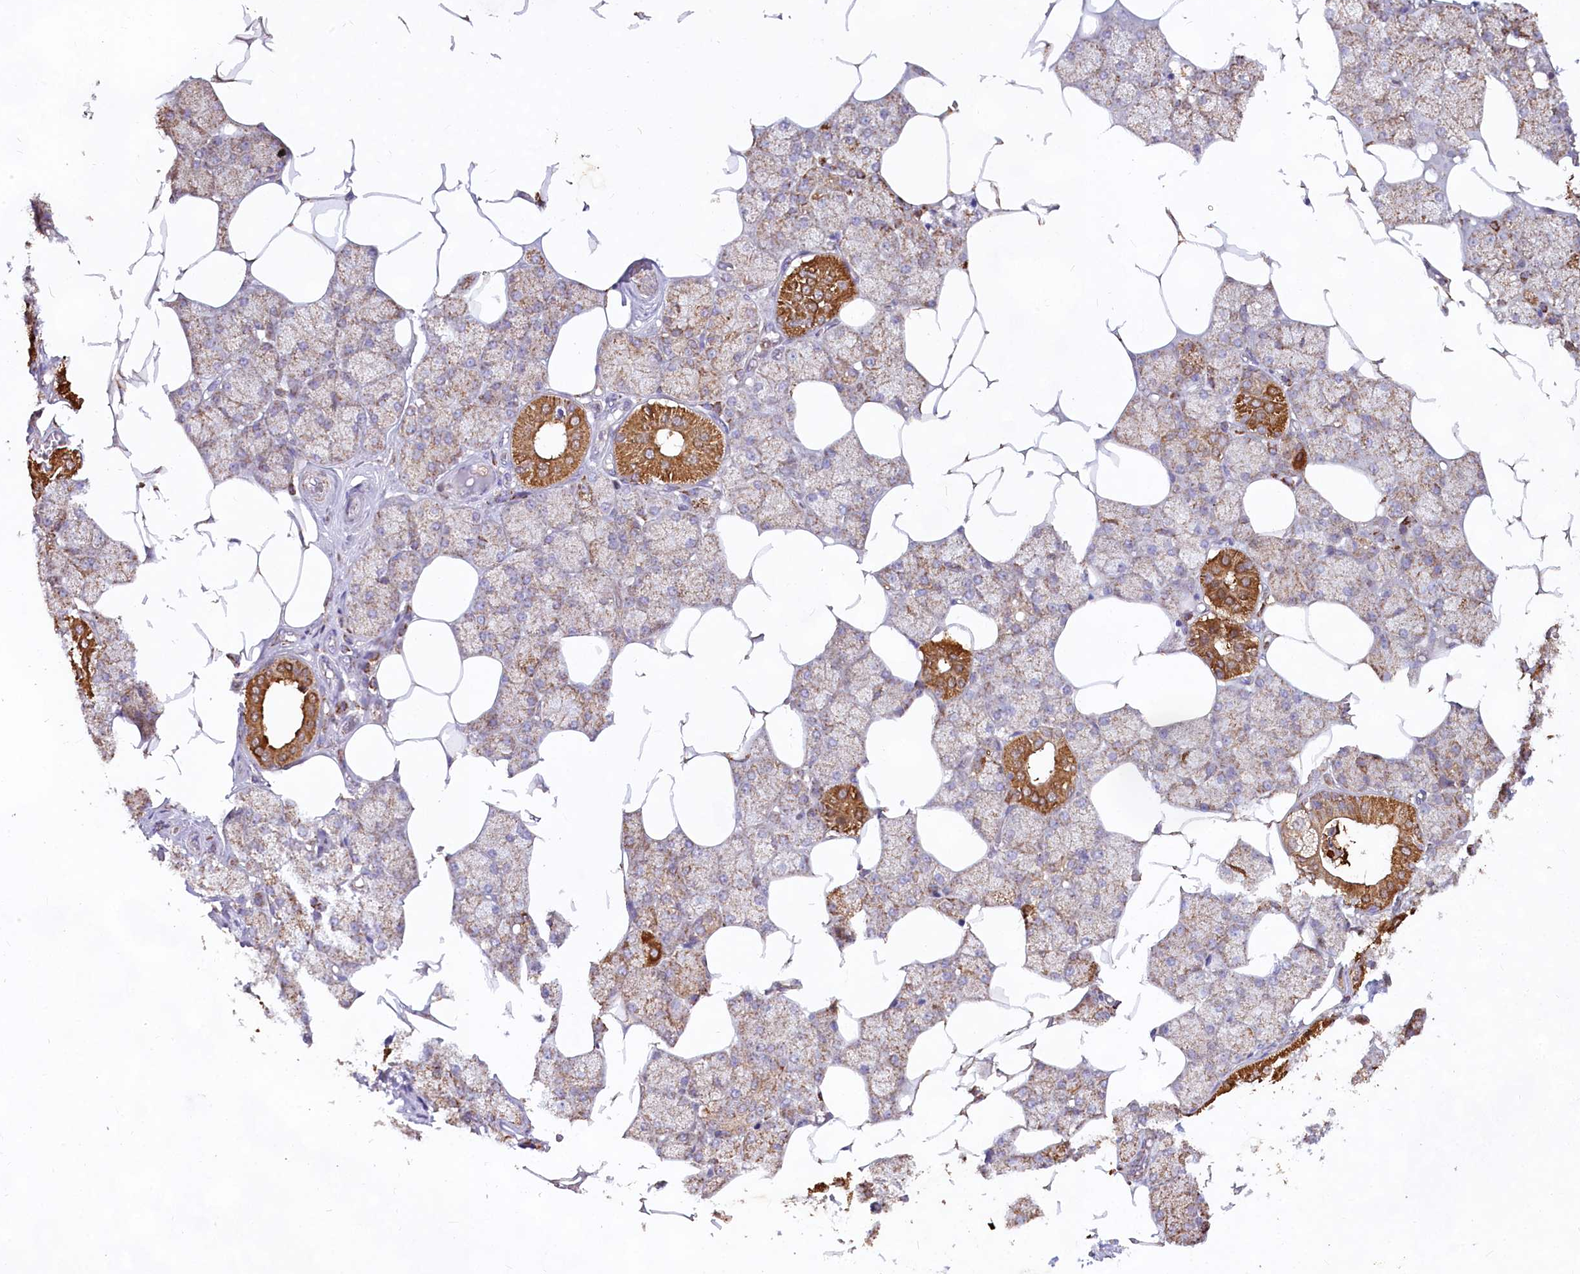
{"staining": {"intensity": "moderate", "quantity": "25%-75%", "location": "cytoplasmic/membranous"}, "tissue": "salivary gland", "cell_type": "Glandular cells", "image_type": "normal", "snomed": [{"axis": "morphology", "description": "Normal tissue, NOS"}, {"axis": "topography", "description": "Salivary gland"}], "caption": "Salivary gland stained with immunohistochemistry (IHC) demonstrates moderate cytoplasmic/membranous expression in approximately 25%-75% of glandular cells. The staining was performed using DAB, with brown indicating positive protein expression. Nuclei are stained blue with hematoxylin.", "gene": "TASOR2", "patient": {"sex": "male", "age": 62}}